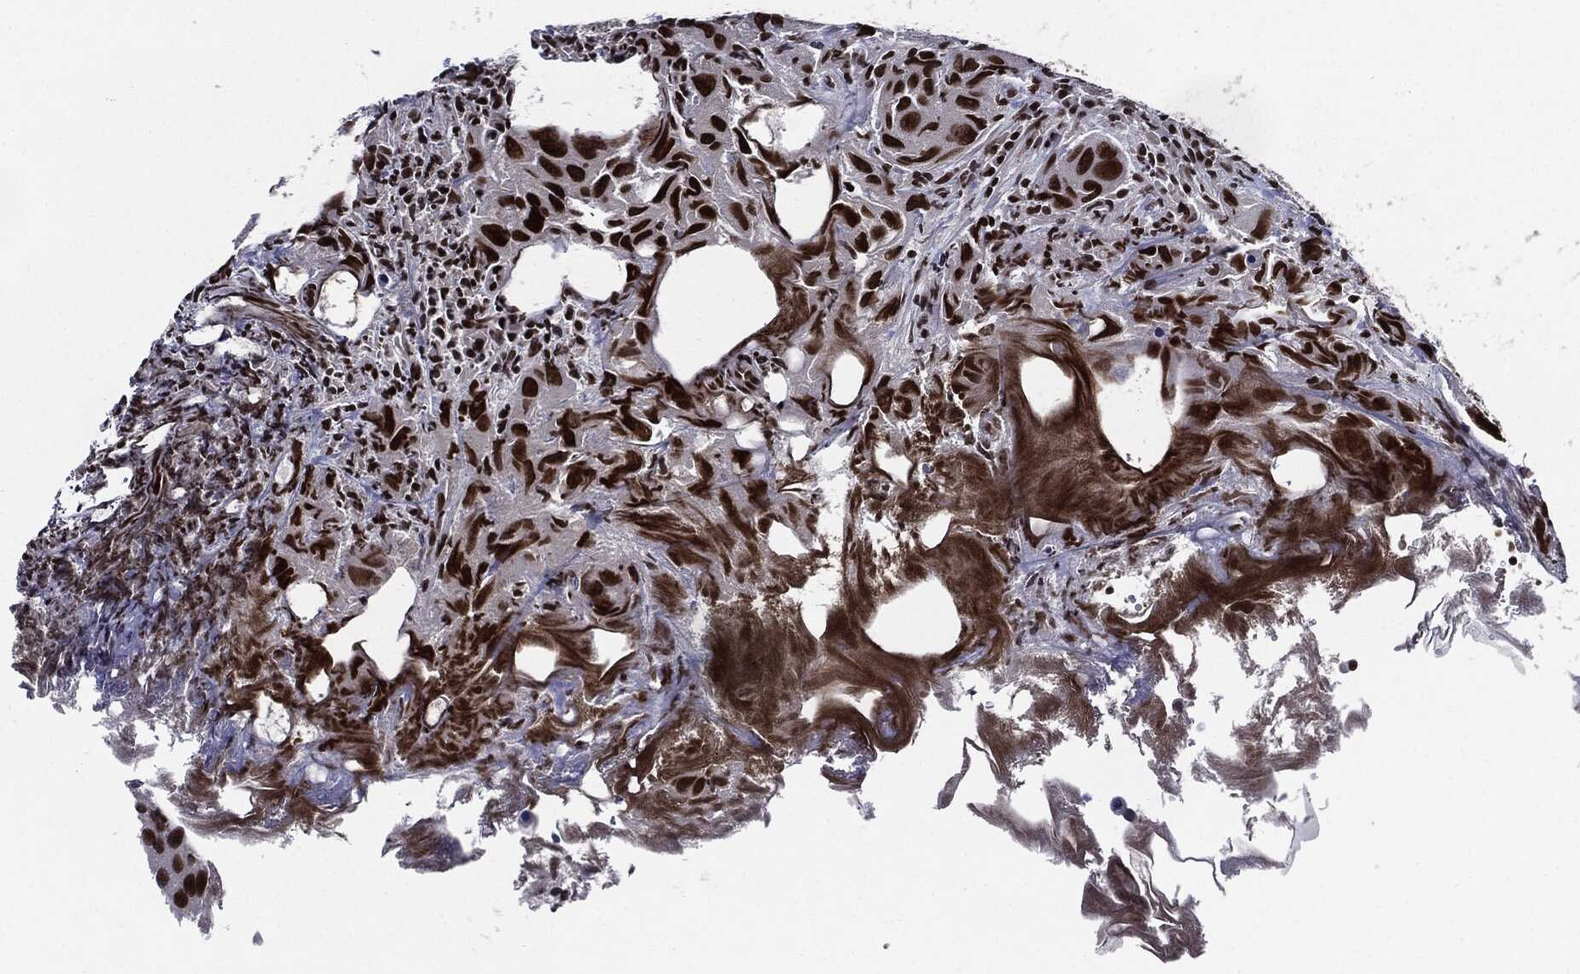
{"staining": {"intensity": "strong", "quantity": ">75%", "location": "nuclear"}, "tissue": "urothelial cancer", "cell_type": "Tumor cells", "image_type": "cancer", "snomed": [{"axis": "morphology", "description": "Urothelial carcinoma, High grade"}, {"axis": "topography", "description": "Urinary bladder"}], "caption": "Protein analysis of urothelial carcinoma (high-grade) tissue reveals strong nuclear positivity in approximately >75% of tumor cells. Nuclei are stained in blue.", "gene": "ZFP91", "patient": {"sex": "male", "age": 79}}